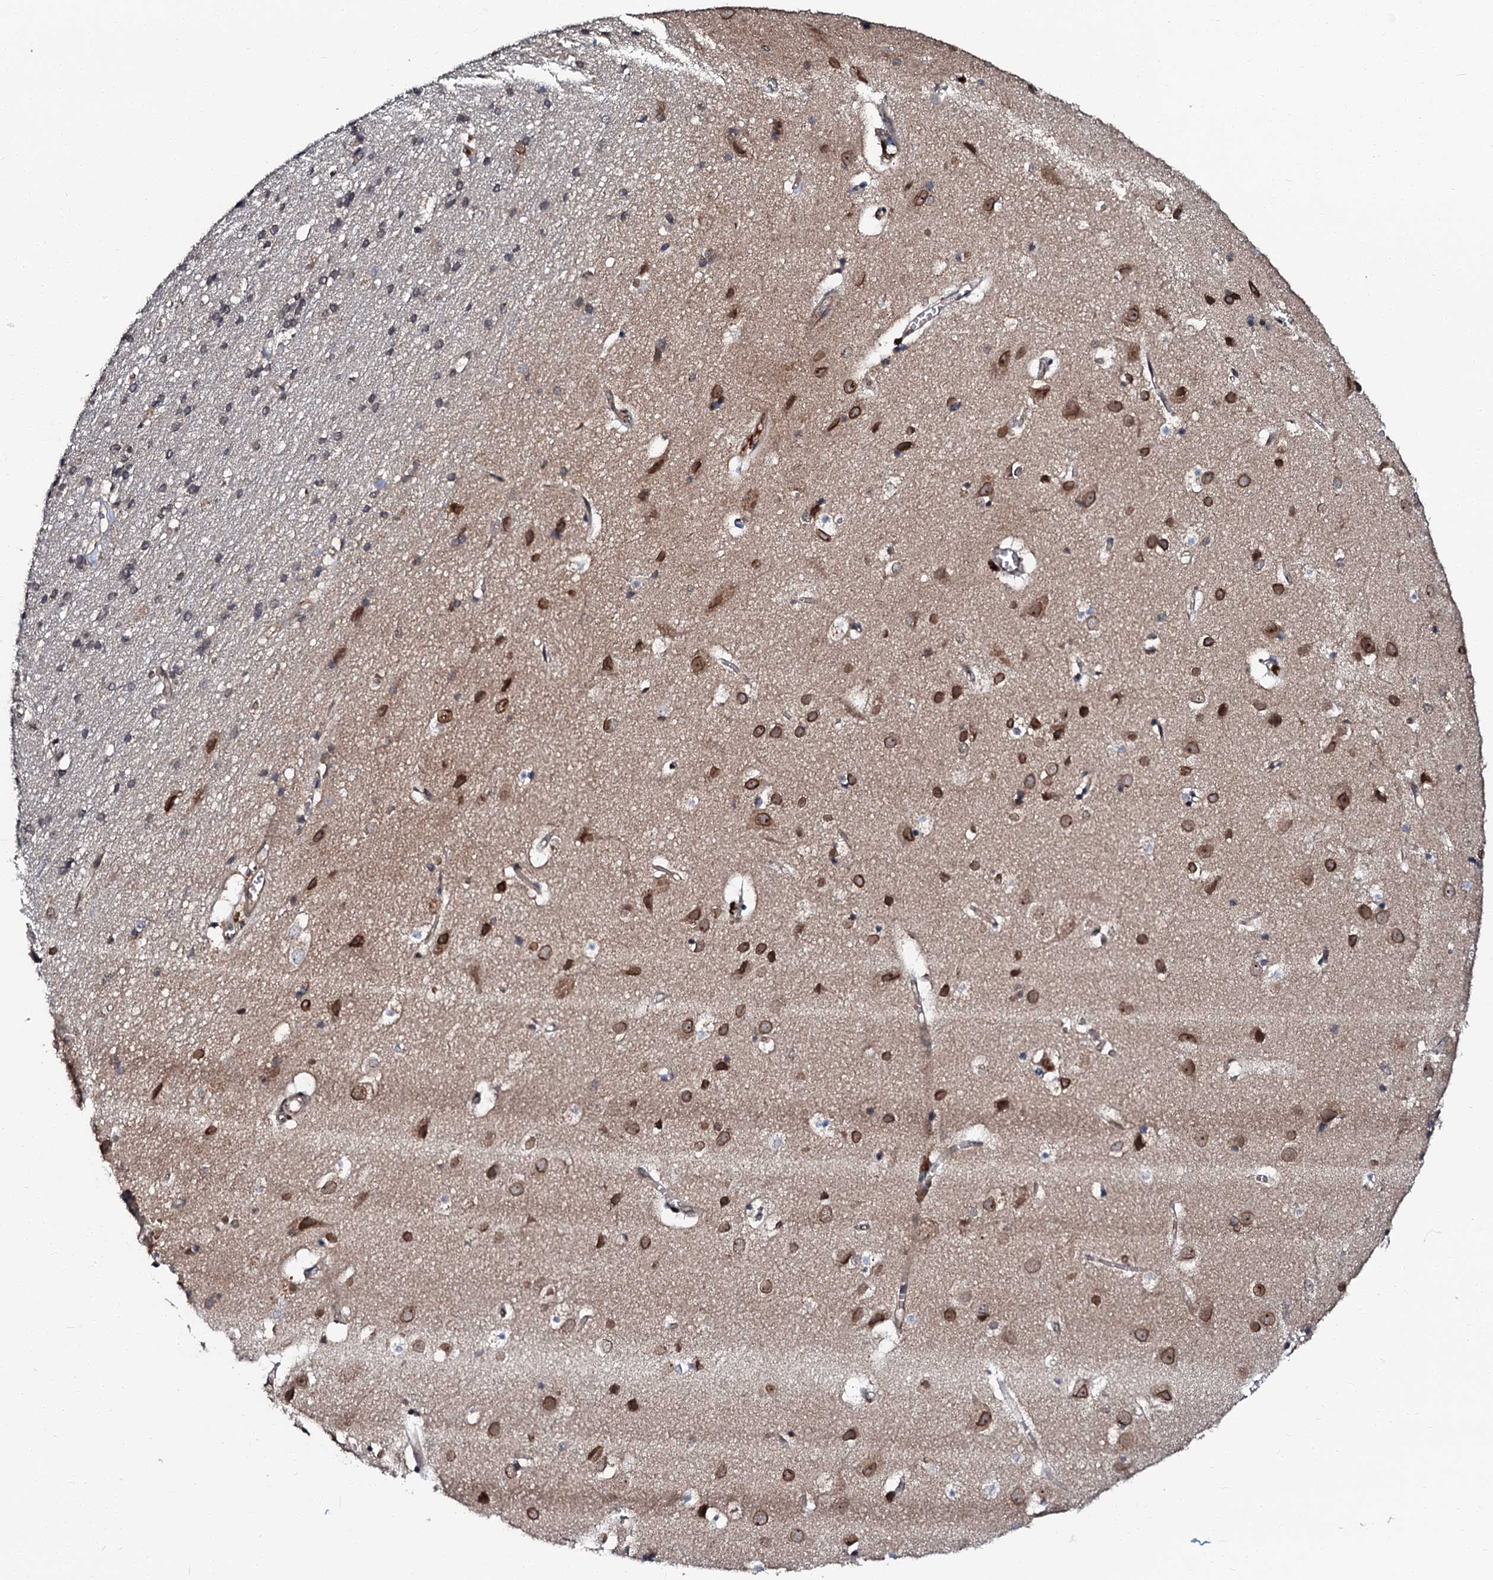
{"staining": {"intensity": "moderate", "quantity": ">75%", "location": "cytoplasmic/membranous"}, "tissue": "cerebral cortex", "cell_type": "Endothelial cells", "image_type": "normal", "snomed": [{"axis": "morphology", "description": "Normal tissue, NOS"}, {"axis": "topography", "description": "Cerebral cortex"}], "caption": "This photomicrograph shows immunohistochemistry (IHC) staining of normal human cerebral cortex, with medium moderate cytoplasmic/membranous positivity in approximately >75% of endothelial cells.", "gene": "N4BP1", "patient": {"sex": "male", "age": 54}}